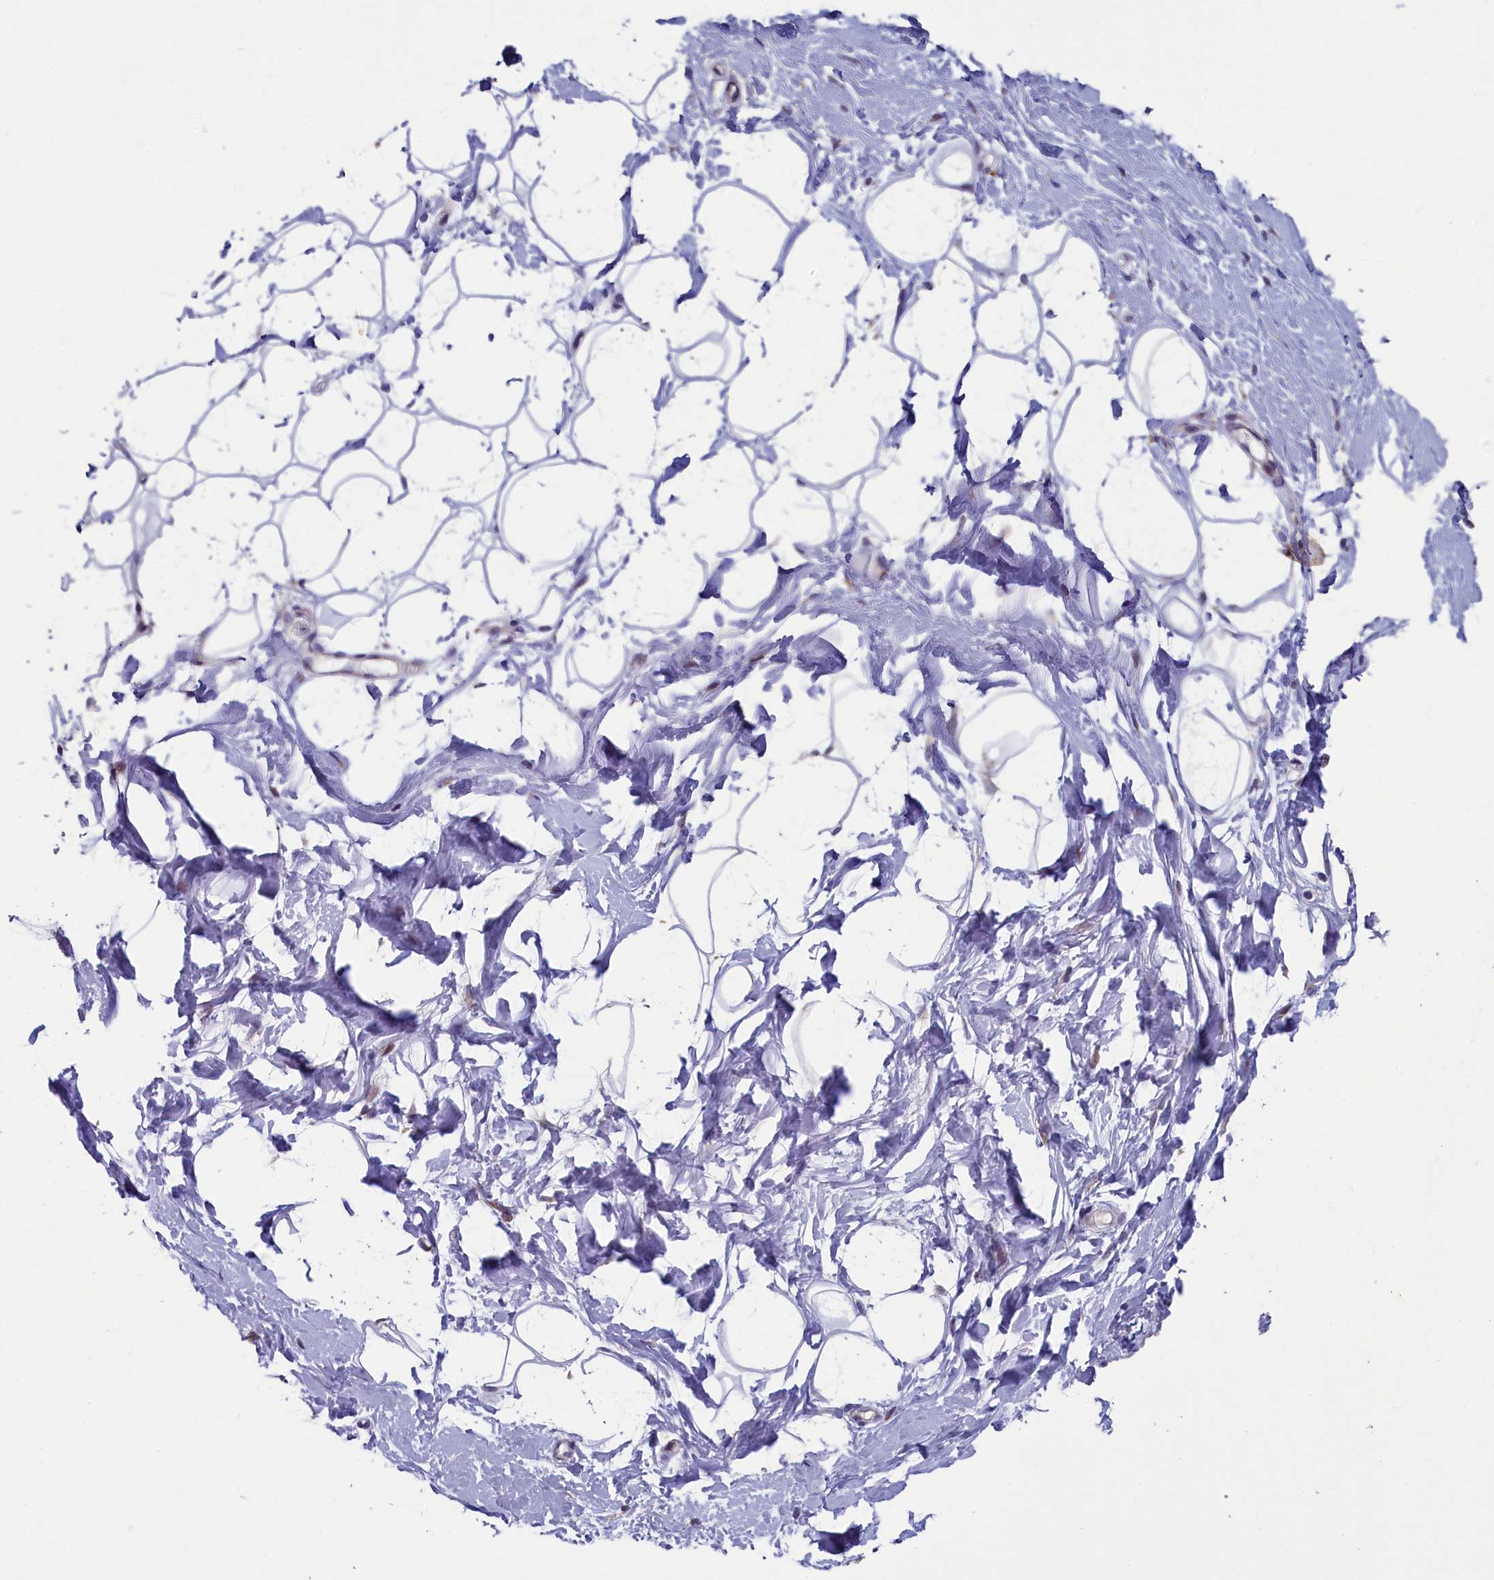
{"staining": {"intensity": "negative", "quantity": "none", "location": "none"}, "tissue": "adipose tissue", "cell_type": "Adipocytes", "image_type": "normal", "snomed": [{"axis": "morphology", "description": "Normal tissue, NOS"}, {"axis": "topography", "description": "Breast"}], "caption": "High magnification brightfield microscopy of benign adipose tissue stained with DAB (brown) and counterstained with hematoxylin (blue): adipocytes show no significant staining. (Brightfield microscopy of DAB (3,3'-diaminobenzidine) immunohistochemistry (IHC) at high magnification).", "gene": "ANKRD39", "patient": {"sex": "female", "age": 26}}